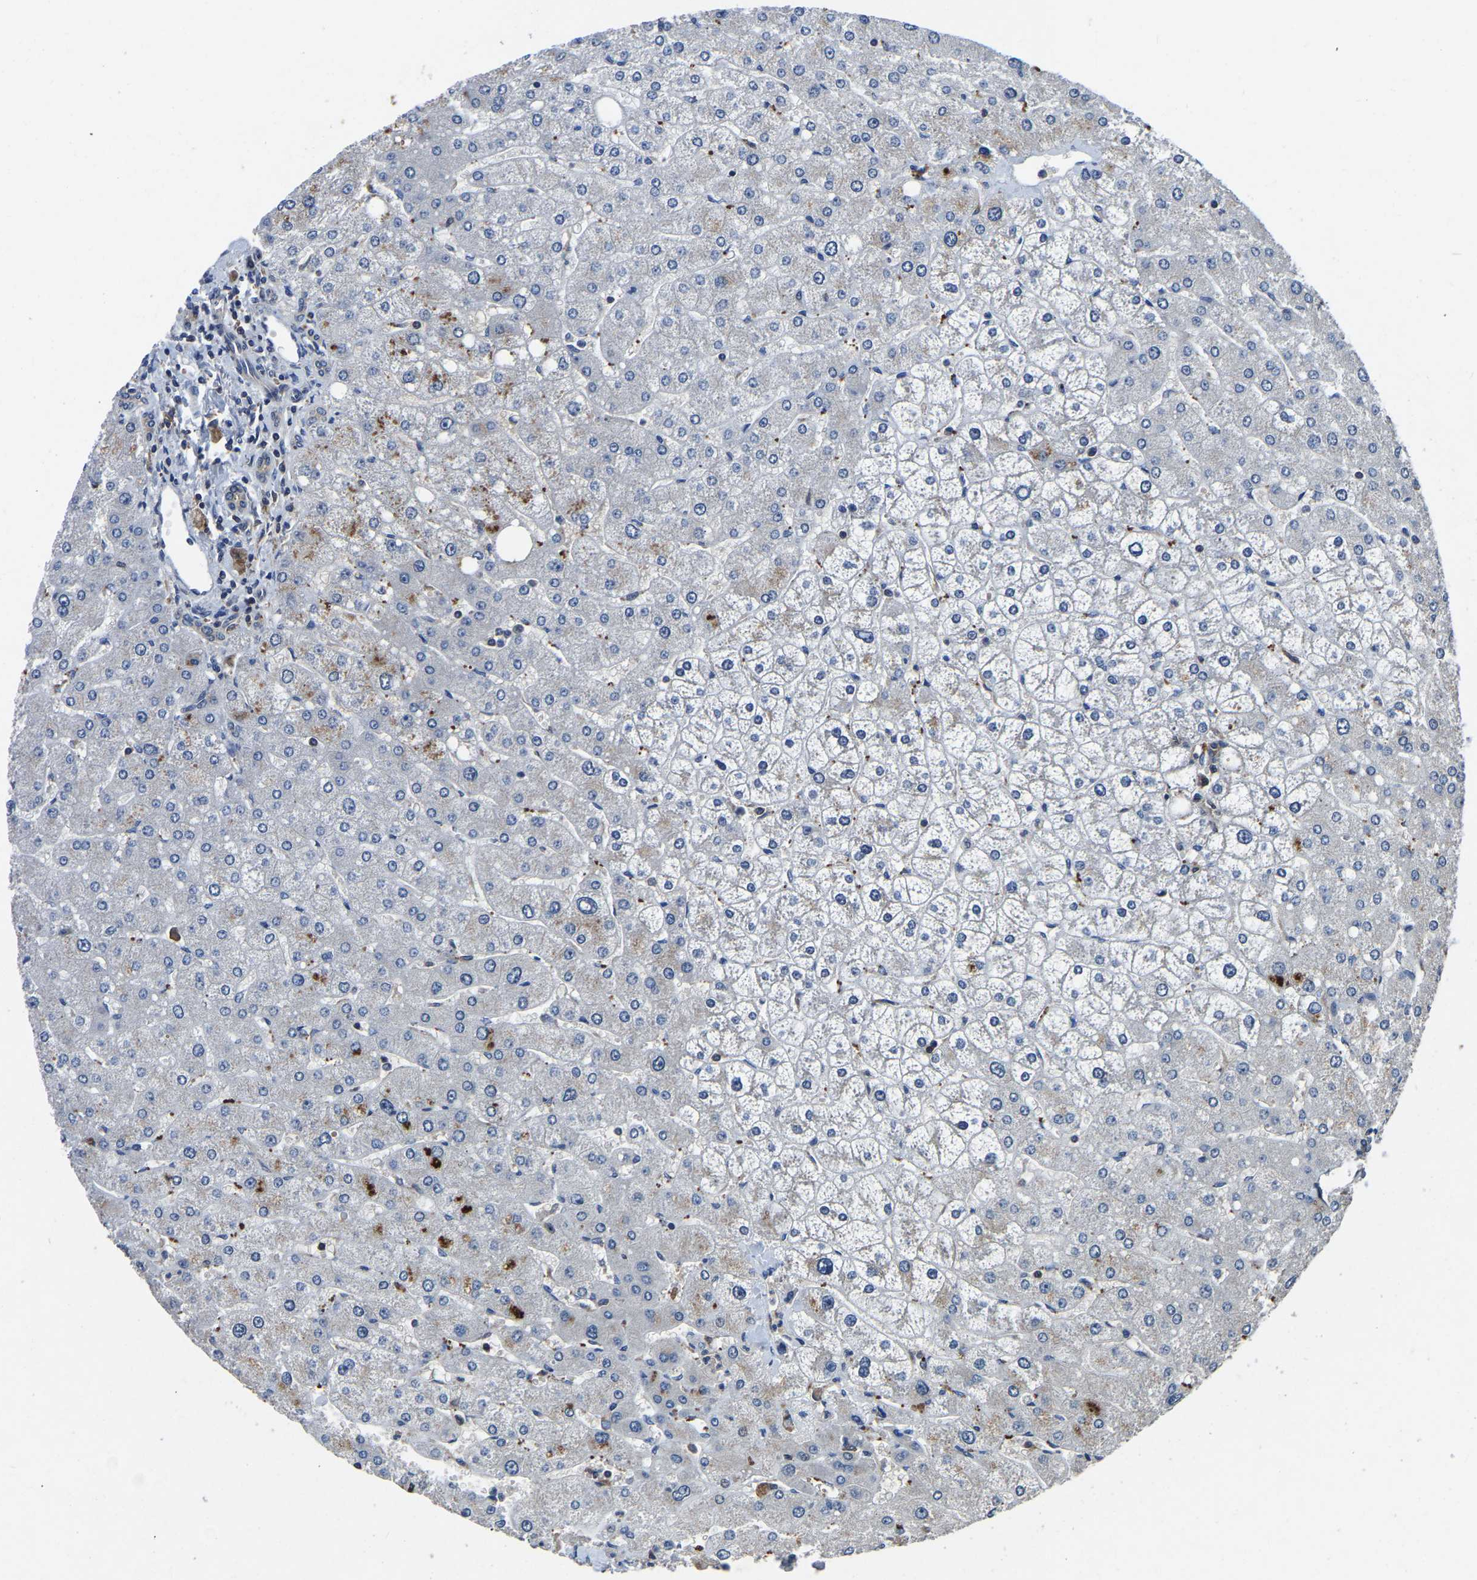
{"staining": {"intensity": "weak", "quantity": "25%-75%", "location": "cytoplasmic/membranous"}, "tissue": "liver", "cell_type": "Cholangiocytes", "image_type": "normal", "snomed": [{"axis": "morphology", "description": "Normal tissue, NOS"}, {"axis": "topography", "description": "Liver"}], "caption": "The immunohistochemical stain labels weak cytoplasmic/membranous expression in cholangiocytes of benign liver.", "gene": "FGD5", "patient": {"sex": "male", "age": 55}}